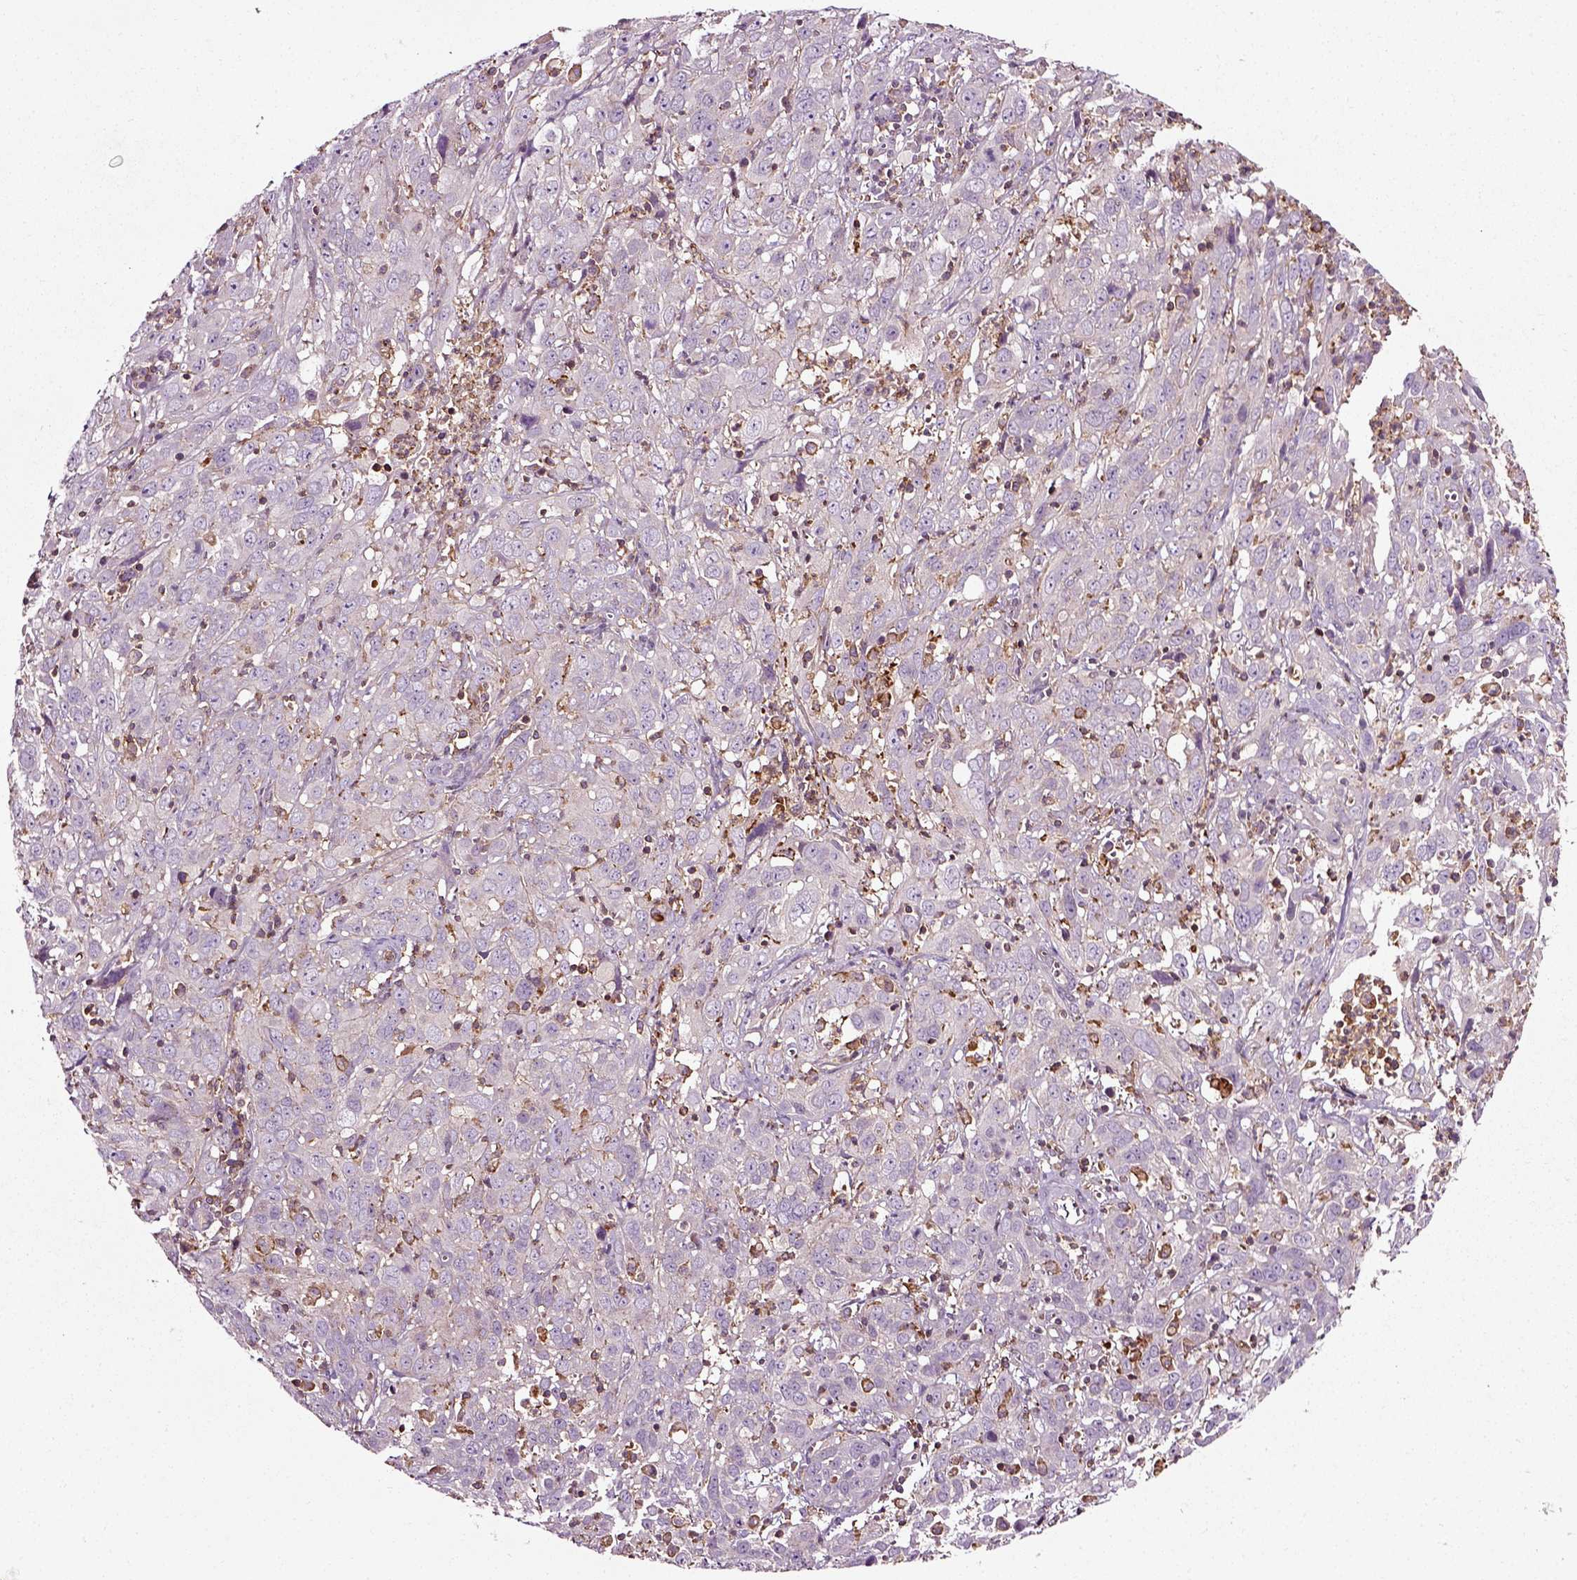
{"staining": {"intensity": "negative", "quantity": "none", "location": "none"}, "tissue": "cervical cancer", "cell_type": "Tumor cells", "image_type": "cancer", "snomed": [{"axis": "morphology", "description": "Squamous cell carcinoma, NOS"}, {"axis": "topography", "description": "Cervix"}], "caption": "Histopathology image shows no protein expression in tumor cells of cervical squamous cell carcinoma tissue. The staining is performed using DAB (3,3'-diaminobenzidine) brown chromogen with nuclei counter-stained in using hematoxylin.", "gene": "RHOF", "patient": {"sex": "female", "age": 32}}